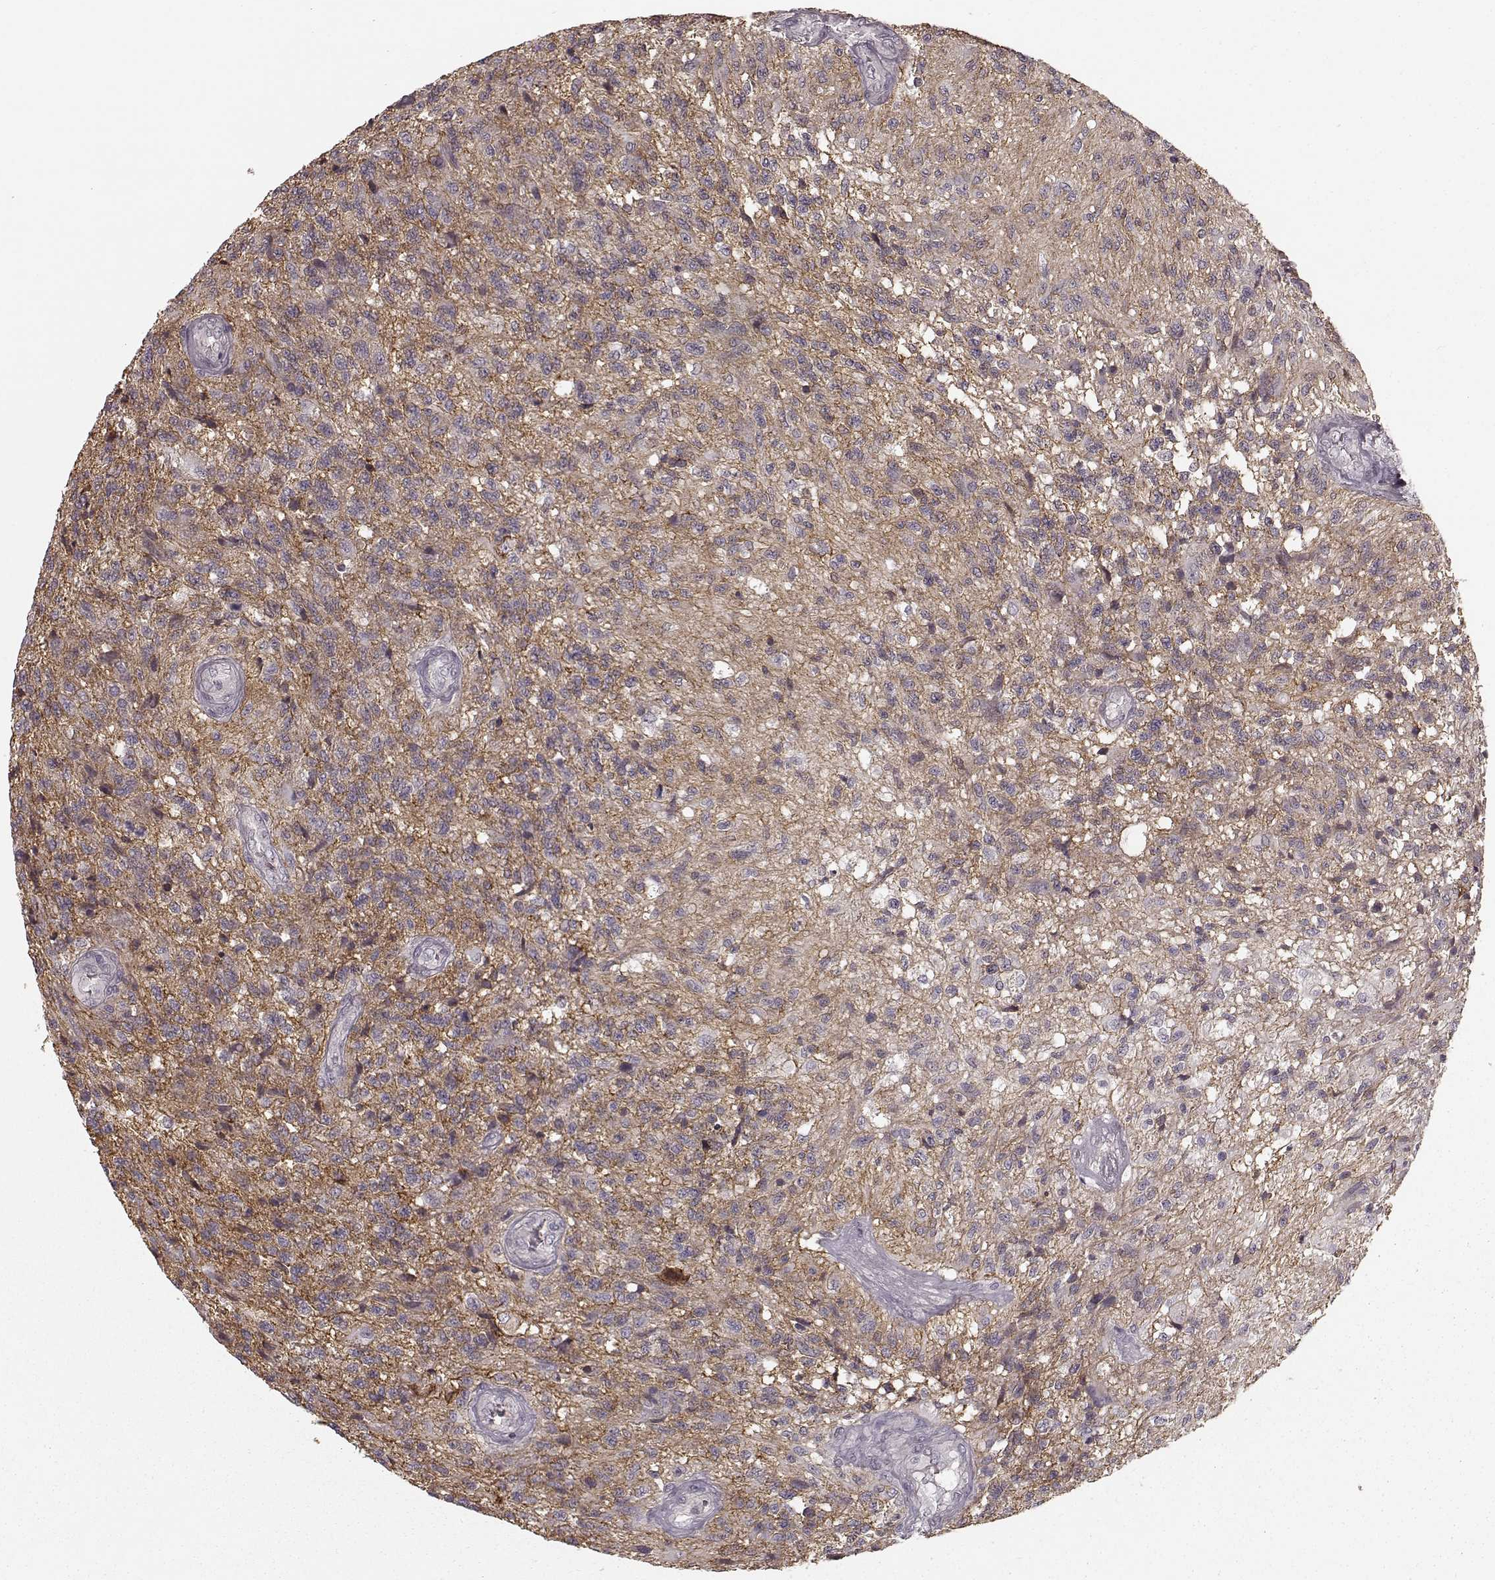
{"staining": {"intensity": "negative", "quantity": "none", "location": "none"}, "tissue": "glioma", "cell_type": "Tumor cells", "image_type": "cancer", "snomed": [{"axis": "morphology", "description": "Glioma, malignant, High grade"}, {"axis": "topography", "description": "Brain"}], "caption": "The immunohistochemistry micrograph has no significant expression in tumor cells of malignant high-grade glioma tissue. Brightfield microscopy of immunohistochemistry (IHC) stained with DAB (brown) and hematoxylin (blue), captured at high magnification.", "gene": "PRKCE", "patient": {"sex": "male", "age": 56}}